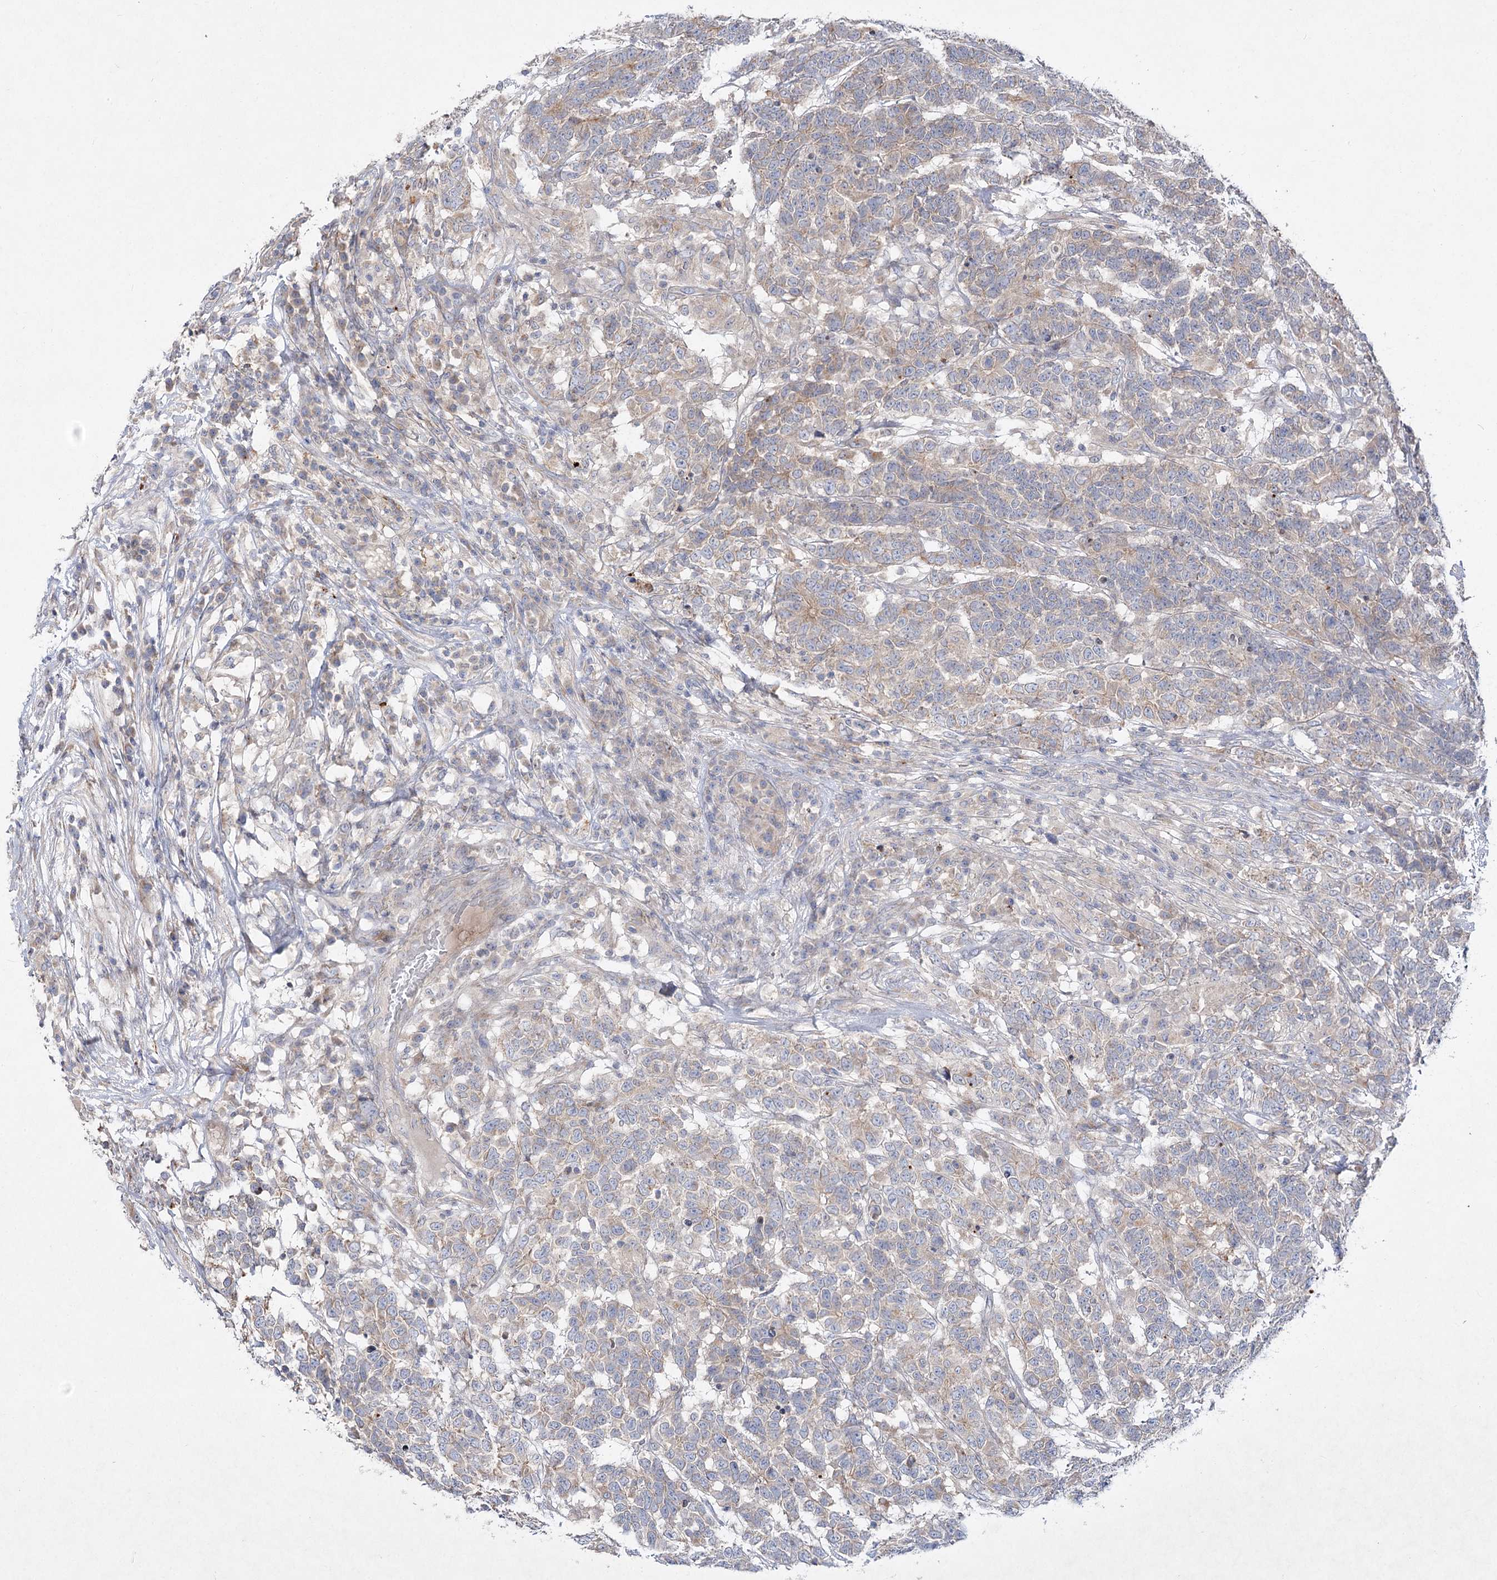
{"staining": {"intensity": "weak", "quantity": "25%-75%", "location": "cytoplasmic/membranous"}, "tissue": "testis cancer", "cell_type": "Tumor cells", "image_type": "cancer", "snomed": [{"axis": "morphology", "description": "Carcinoma, Embryonal, NOS"}, {"axis": "topography", "description": "Testis"}], "caption": "Testis cancer was stained to show a protein in brown. There is low levels of weak cytoplasmic/membranous expression in about 25%-75% of tumor cells.", "gene": "SH3BP5L", "patient": {"sex": "male", "age": 26}}